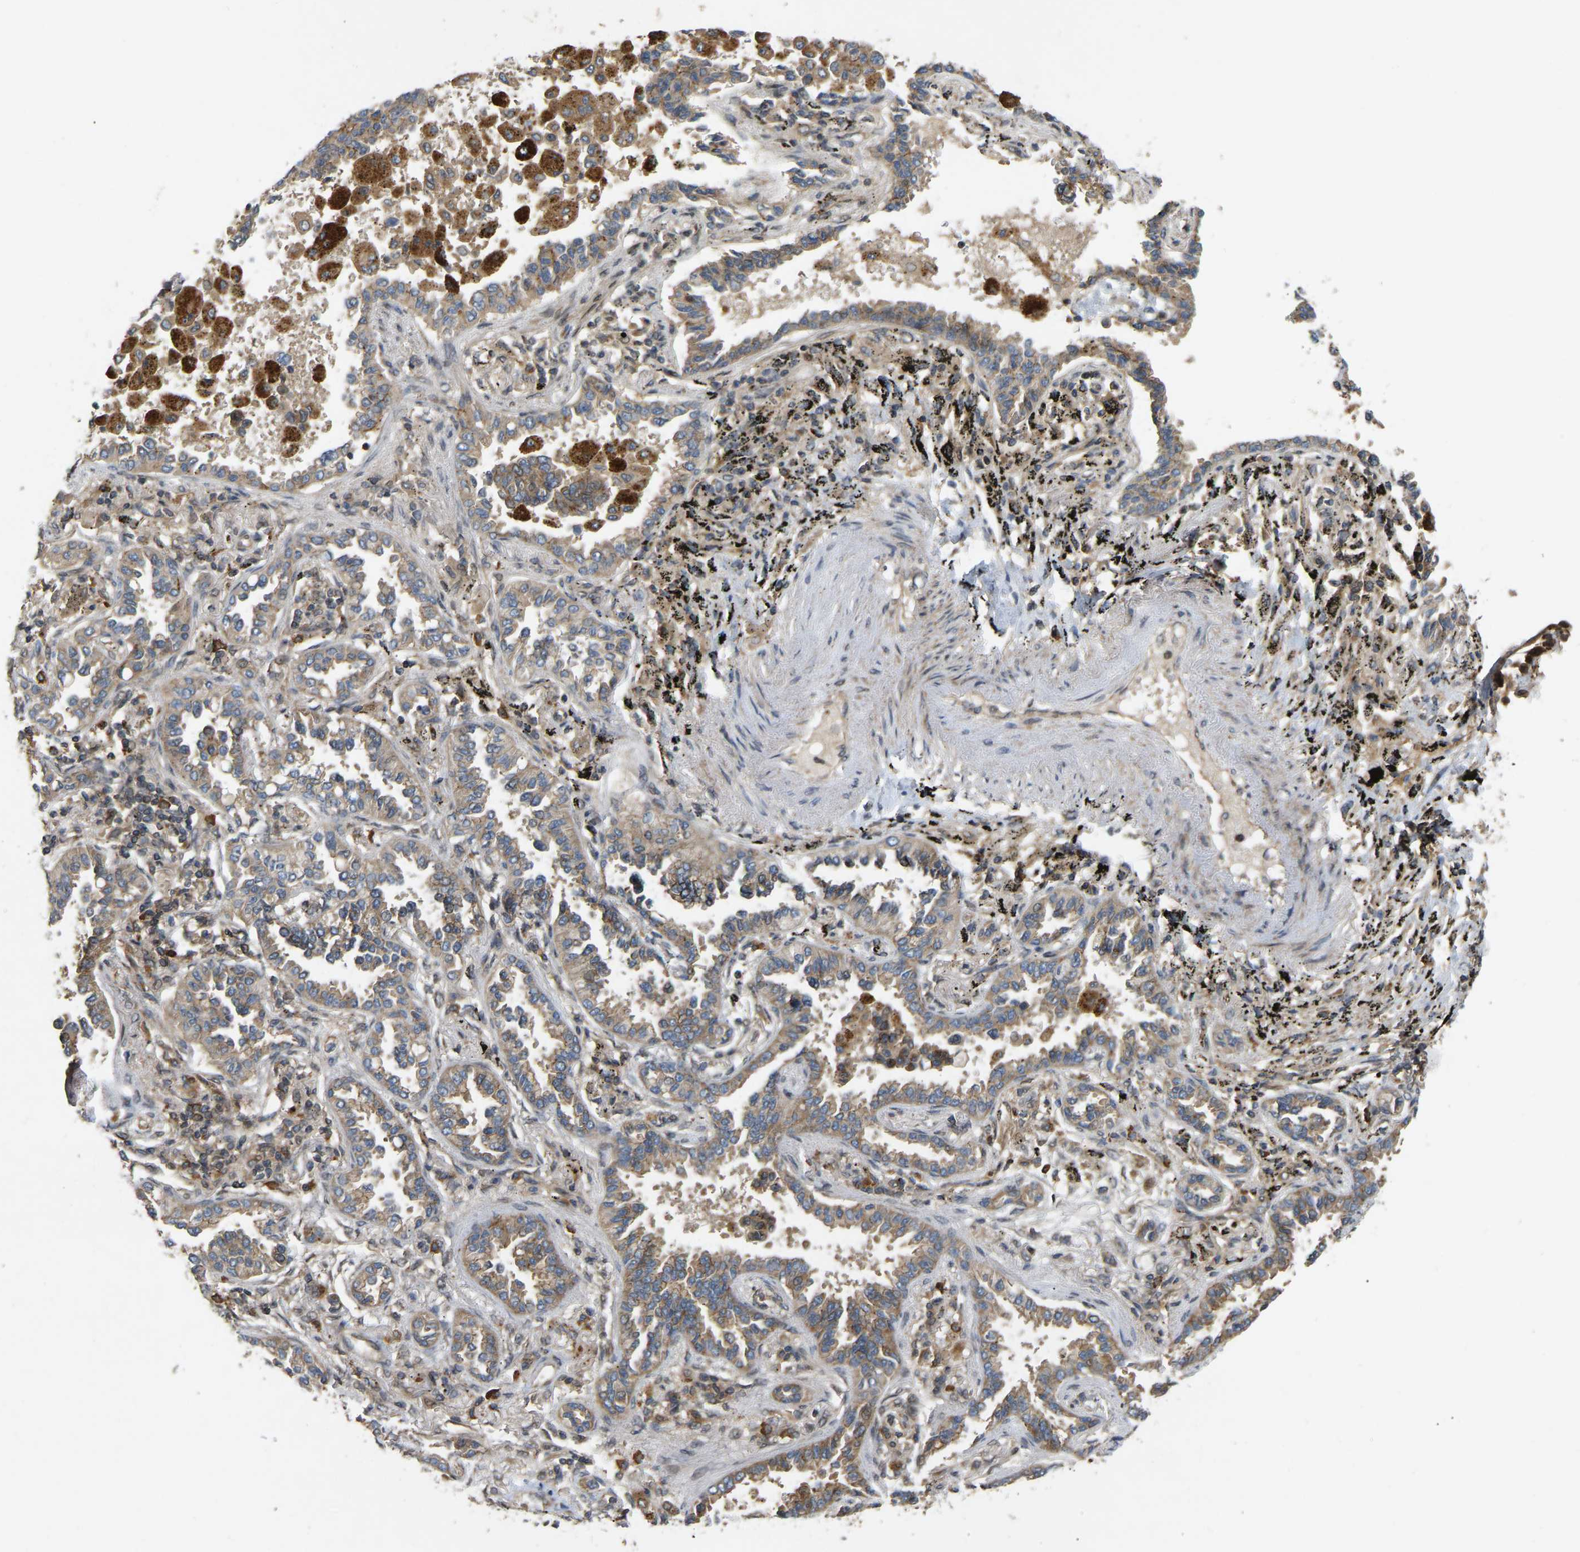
{"staining": {"intensity": "moderate", "quantity": "25%-75%", "location": "cytoplasmic/membranous"}, "tissue": "lung cancer", "cell_type": "Tumor cells", "image_type": "cancer", "snomed": [{"axis": "morphology", "description": "Normal tissue, NOS"}, {"axis": "morphology", "description": "Adenocarcinoma, NOS"}, {"axis": "topography", "description": "Lung"}], "caption": "Human lung adenocarcinoma stained for a protein (brown) demonstrates moderate cytoplasmic/membranous positive expression in approximately 25%-75% of tumor cells.", "gene": "KIAA1549", "patient": {"sex": "male", "age": 59}}